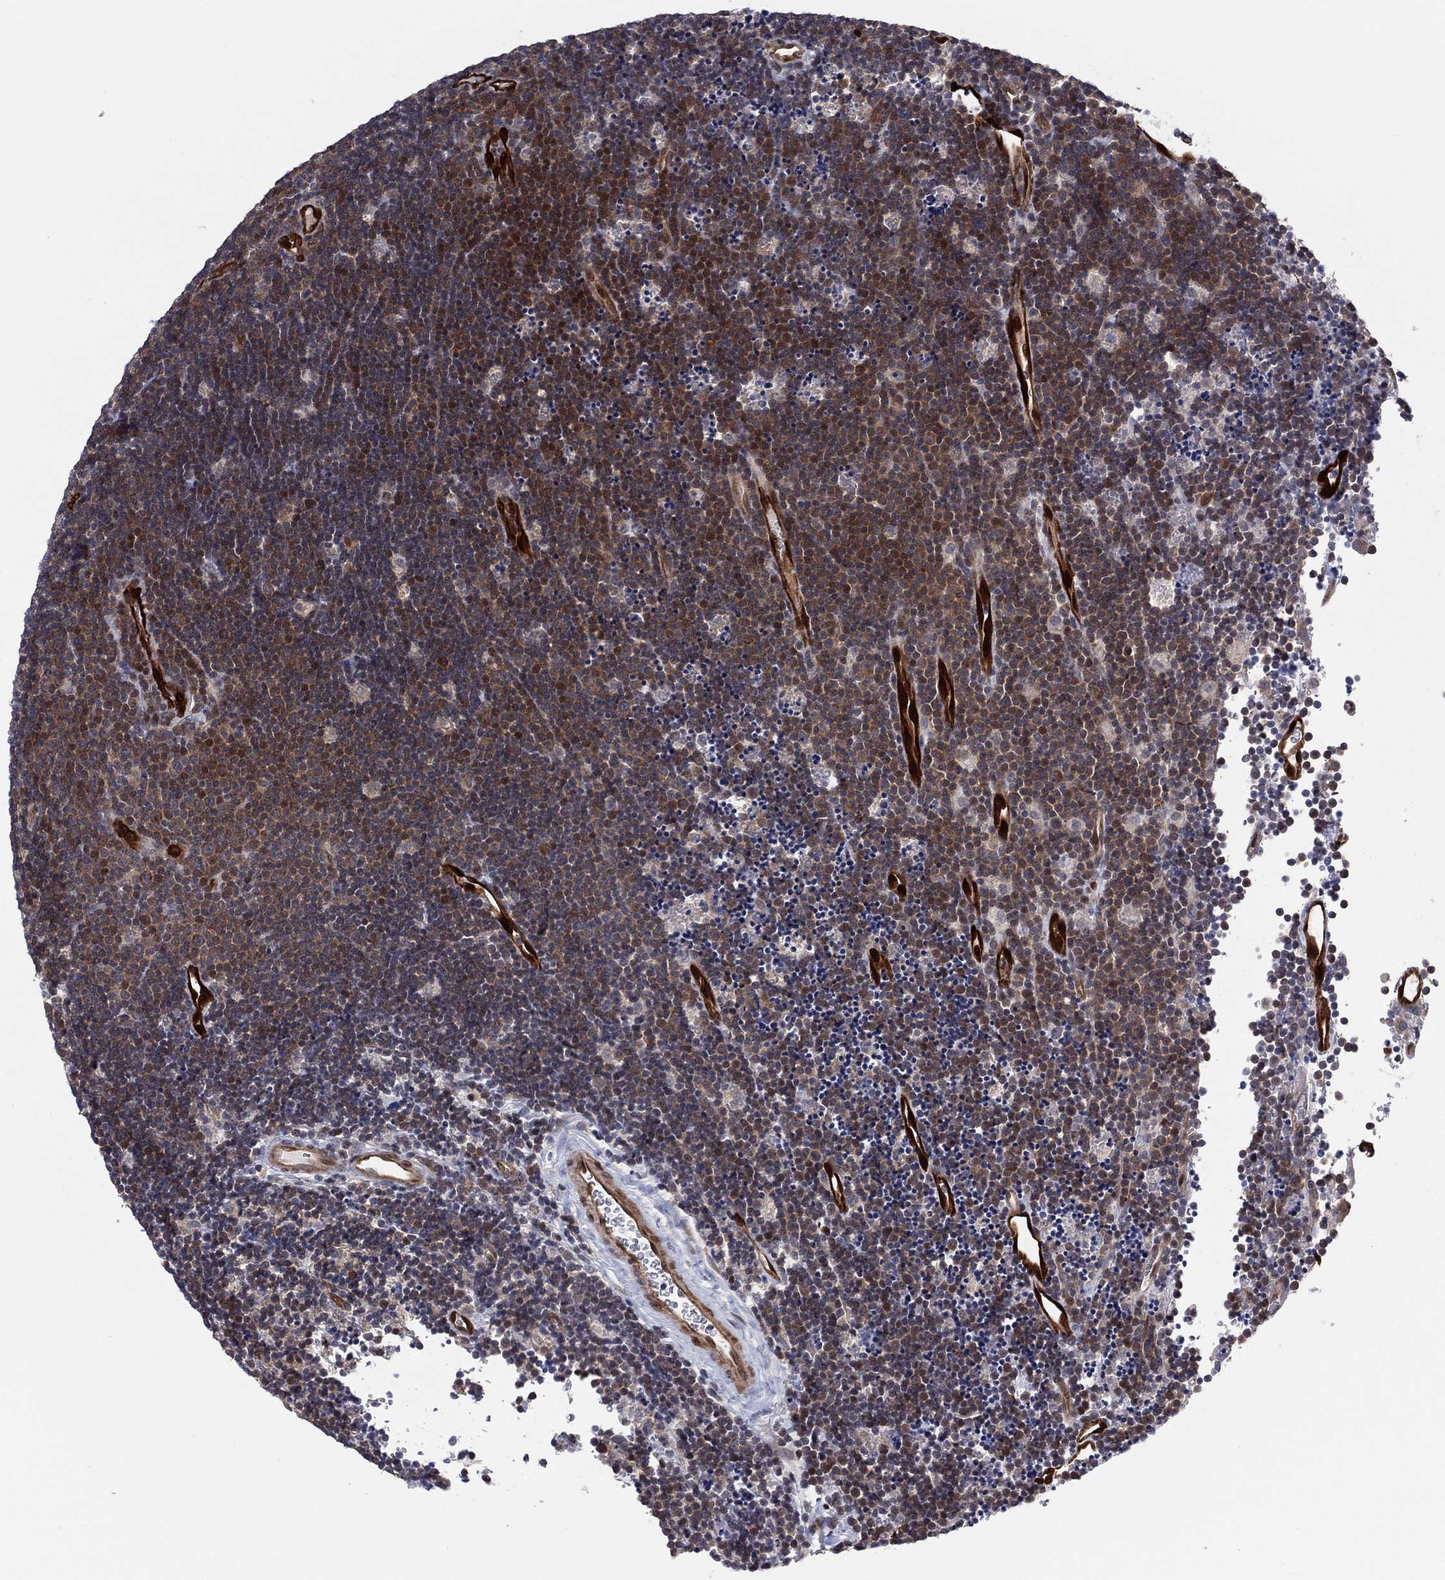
{"staining": {"intensity": "moderate", "quantity": "25%-75%", "location": "nuclear"}, "tissue": "lymphoma", "cell_type": "Tumor cells", "image_type": "cancer", "snomed": [{"axis": "morphology", "description": "Malignant lymphoma, non-Hodgkin's type, Low grade"}, {"axis": "topography", "description": "Brain"}], "caption": "Lymphoma tissue demonstrates moderate nuclear positivity in approximately 25%-75% of tumor cells, visualized by immunohistochemistry.", "gene": "SNCG", "patient": {"sex": "female", "age": 66}}